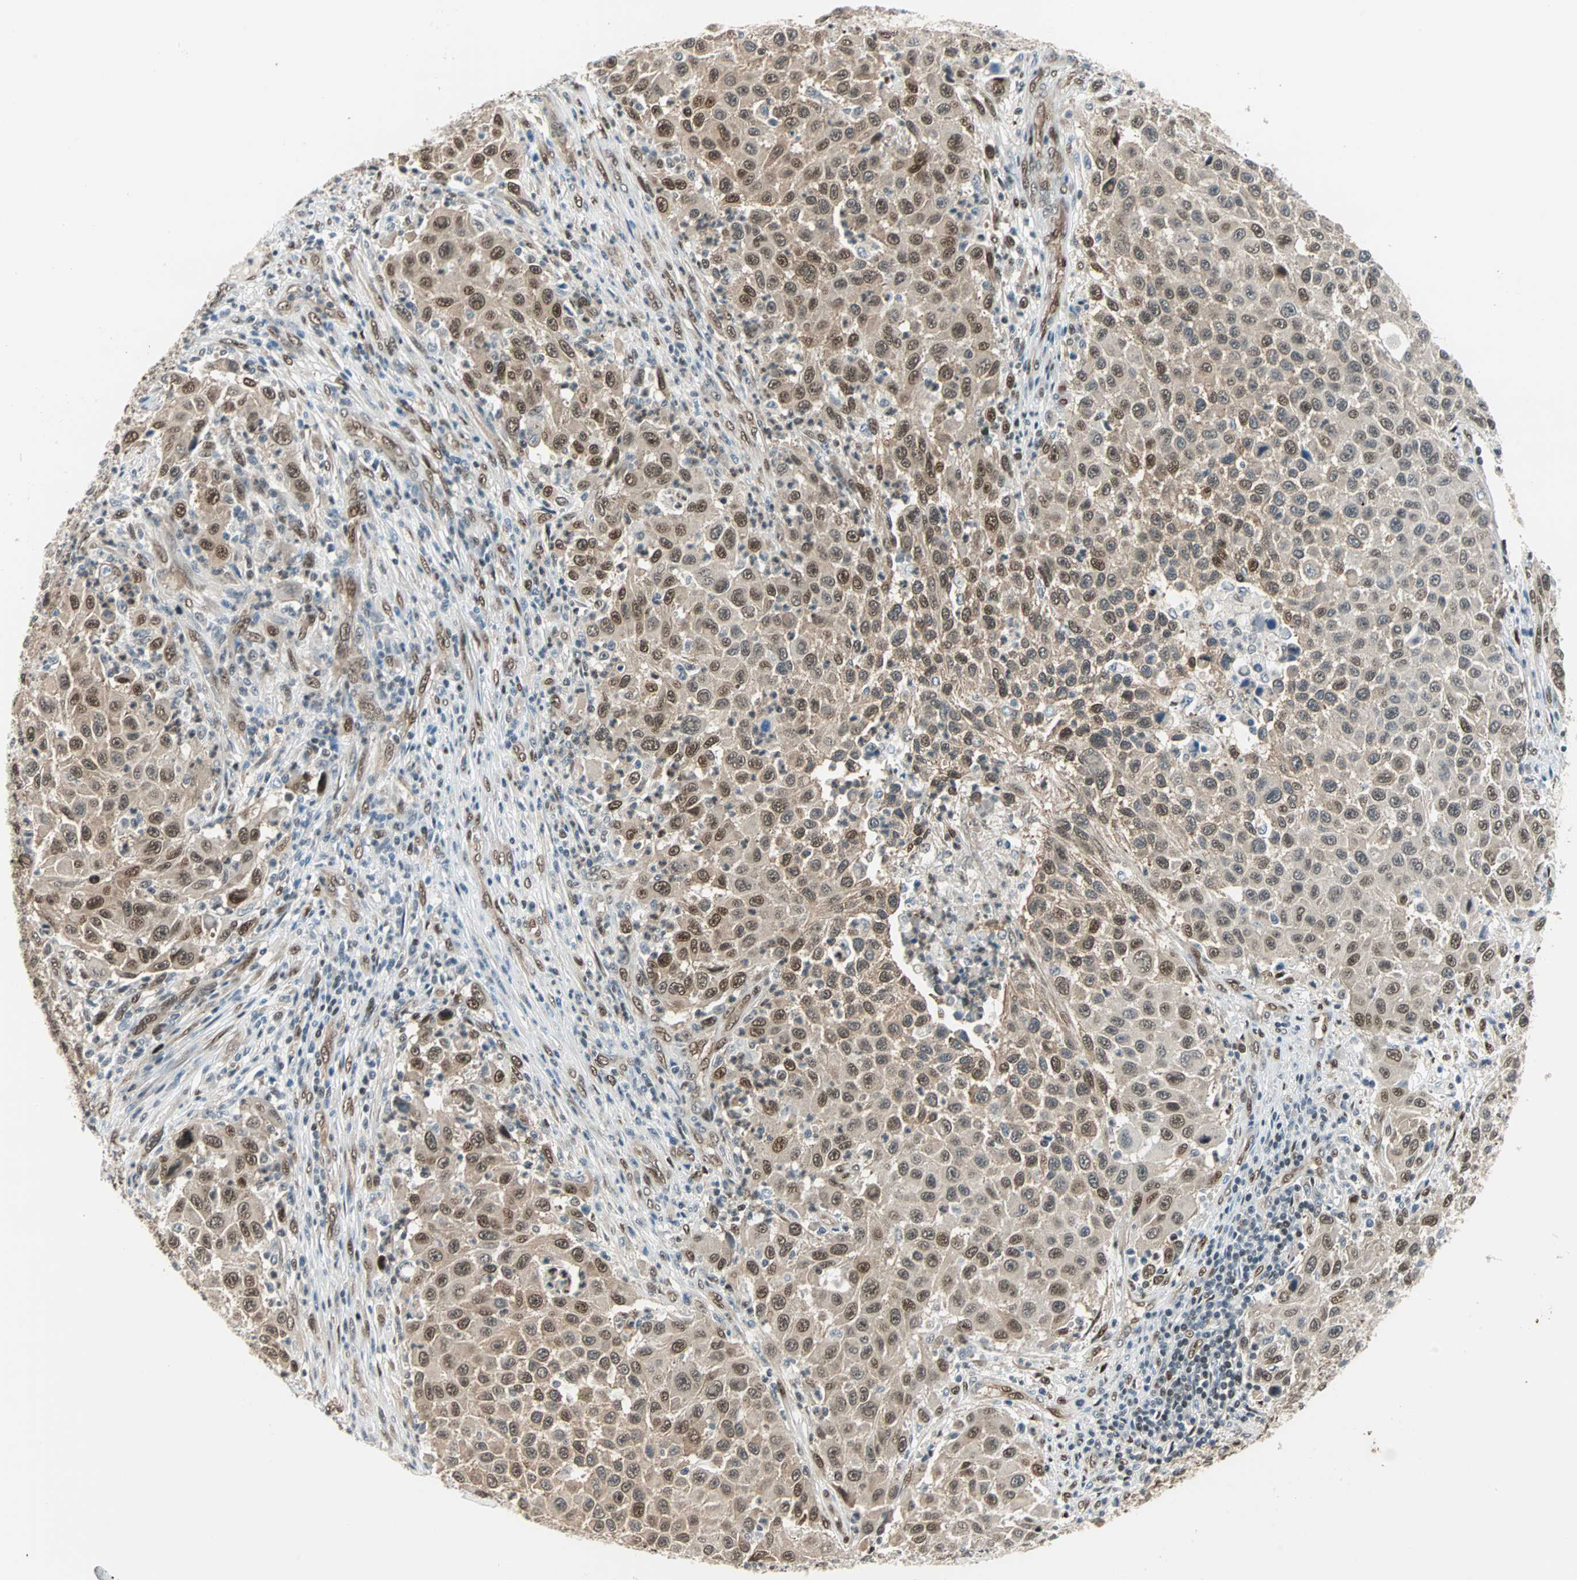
{"staining": {"intensity": "moderate", "quantity": ">75%", "location": "cytoplasmic/membranous,nuclear"}, "tissue": "melanoma", "cell_type": "Tumor cells", "image_type": "cancer", "snomed": [{"axis": "morphology", "description": "Malignant melanoma, Metastatic site"}, {"axis": "topography", "description": "Lymph node"}], "caption": "Immunohistochemistry (IHC) micrograph of neoplastic tissue: human malignant melanoma (metastatic site) stained using IHC exhibits medium levels of moderate protein expression localized specifically in the cytoplasmic/membranous and nuclear of tumor cells, appearing as a cytoplasmic/membranous and nuclear brown color.", "gene": "WWTR1", "patient": {"sex": "male", "age": 61}}